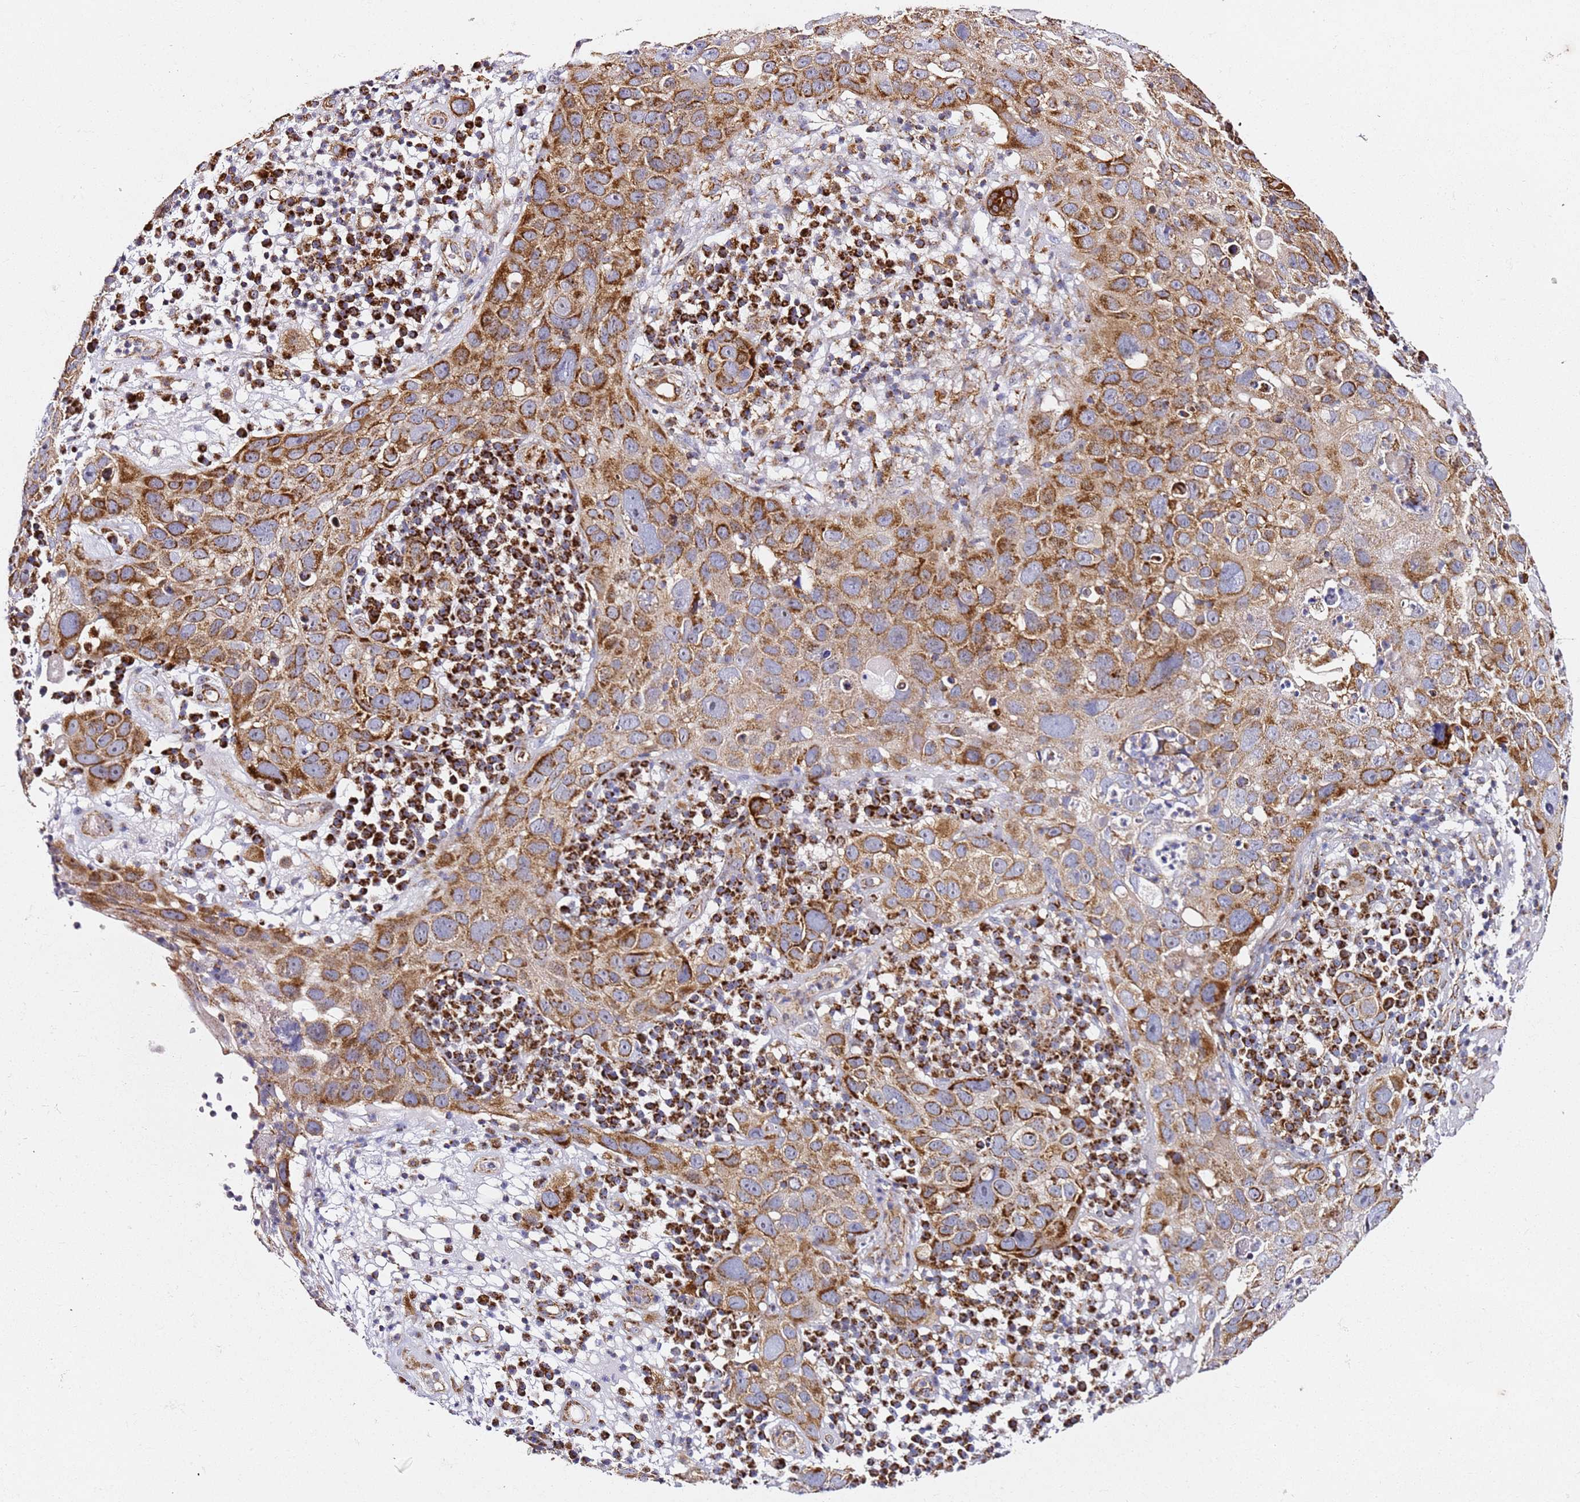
{"staining": {"intensity": "moderate", "quantity": ">75%", "location": "cytoplasmic/membranous"}, "tissue": "skin cancer", "cell_type": "Tumor cells", "image_type": "cancer", "snomed": [{"axis": "morphology", "description": "Squamous cell carcinoma in situ, NOS"}, {"axis": "morphology", "description": "Squamous cell carcinoma, NOS"}, {"axis": "topography", "description": "Skin"}], "caption": "This is a micrograph of immunohistochemistry (IHC) staining of skin cancer (squamous cell carcinoma), which shows moderate staining in the cytoplasmic/membranous of tumor cells.", "gene": "NDUFA3", "patient": {"sex": "male", "age": 93}}